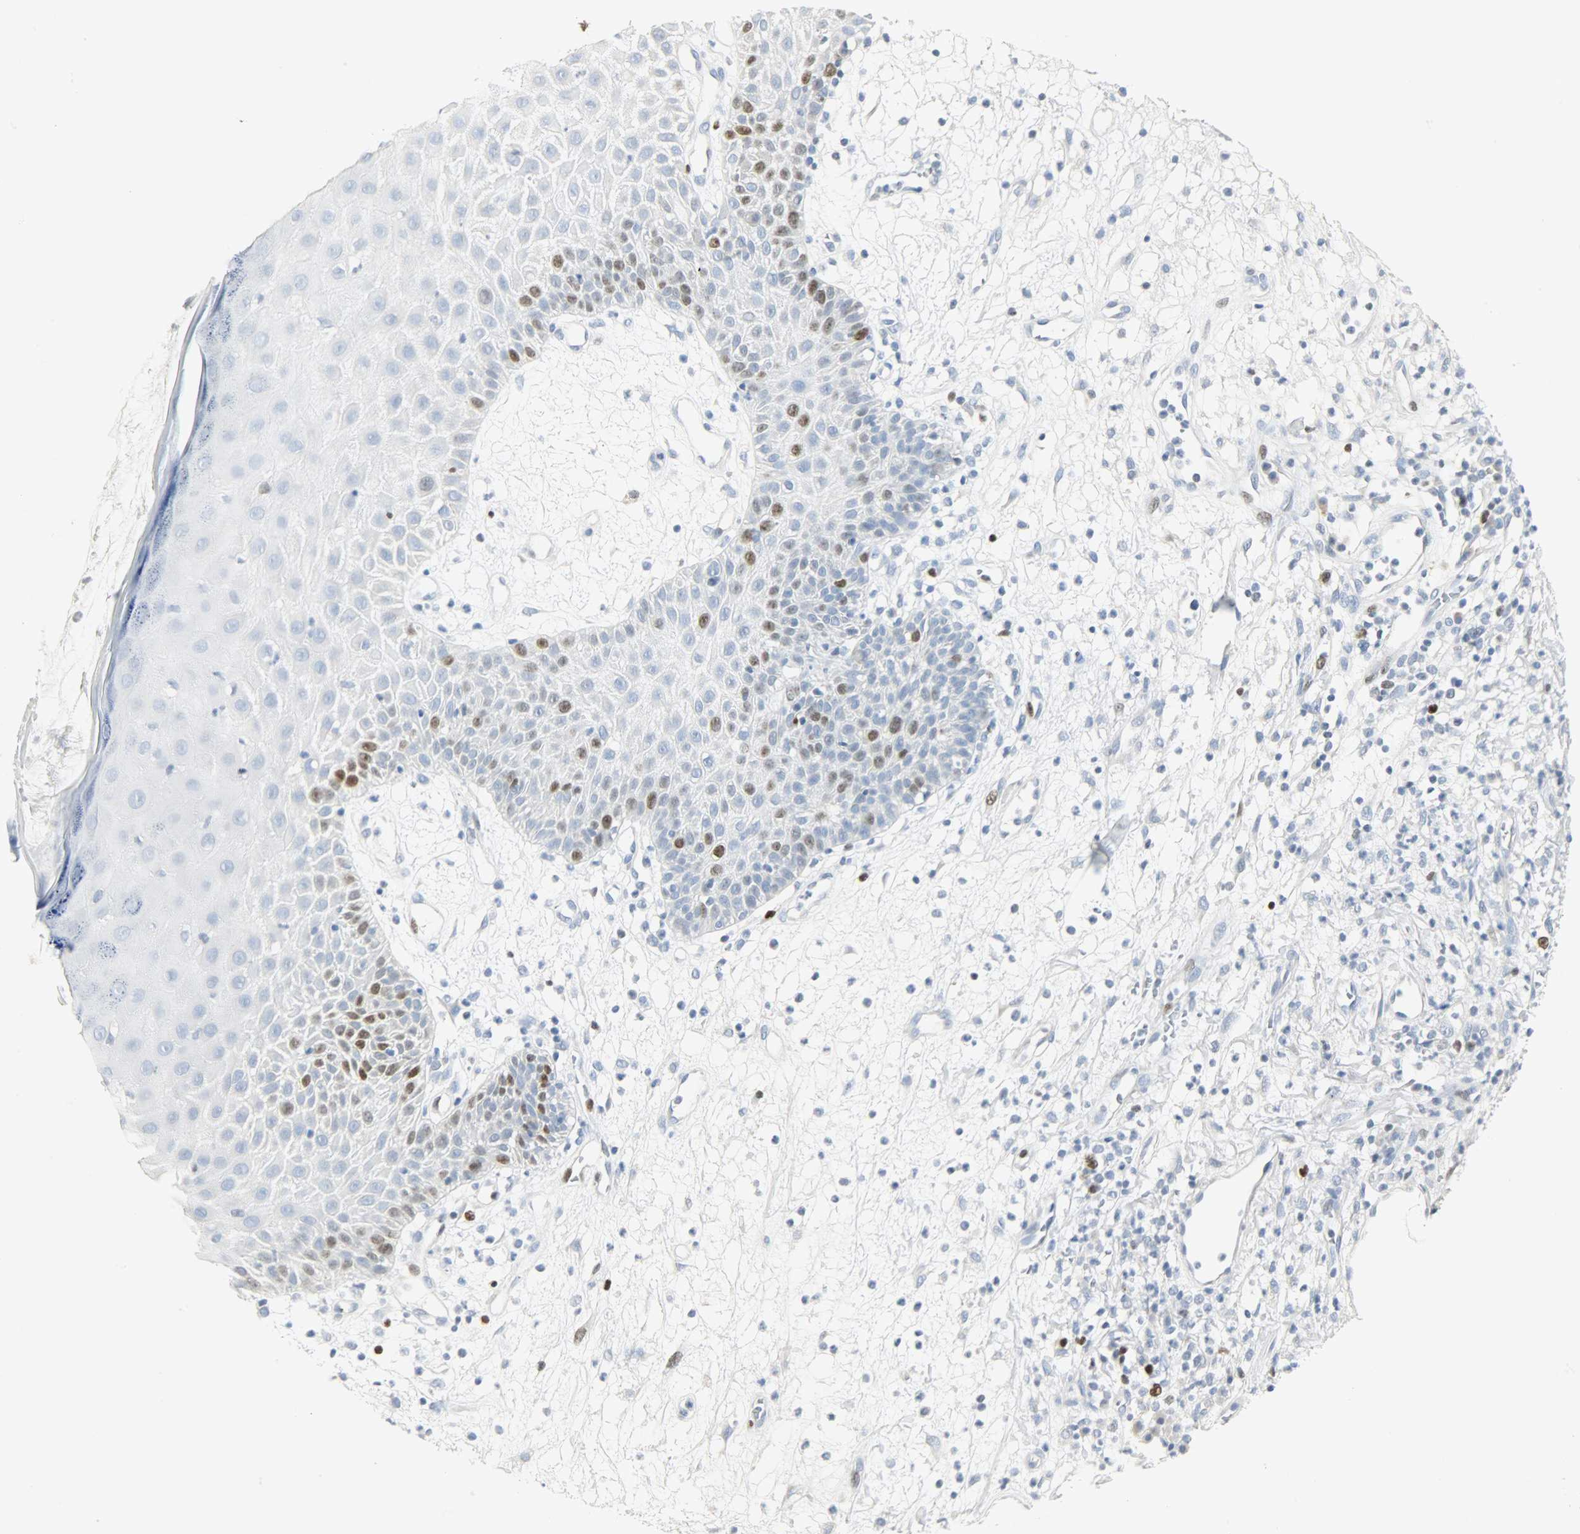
{"staining": {"intensity": "moderate", "quantity": "<25%", "location": "nuclear"}, "tissue": "skin cancer", "cell_type": "Tumor cells", "image_type": "cancer", "snomed": [{"axis": "morphology", "description": "Squamous cell carcinoma, NOS"}, {"axis": "topography", "description": "Skin"}], "caption": "IHC of human skin cancer exhibits low levels of moderate nuclear positivity in about <25% of tumor cells.", "gene": "HELLS", "patient": {"sex": "female", "age": 78}}